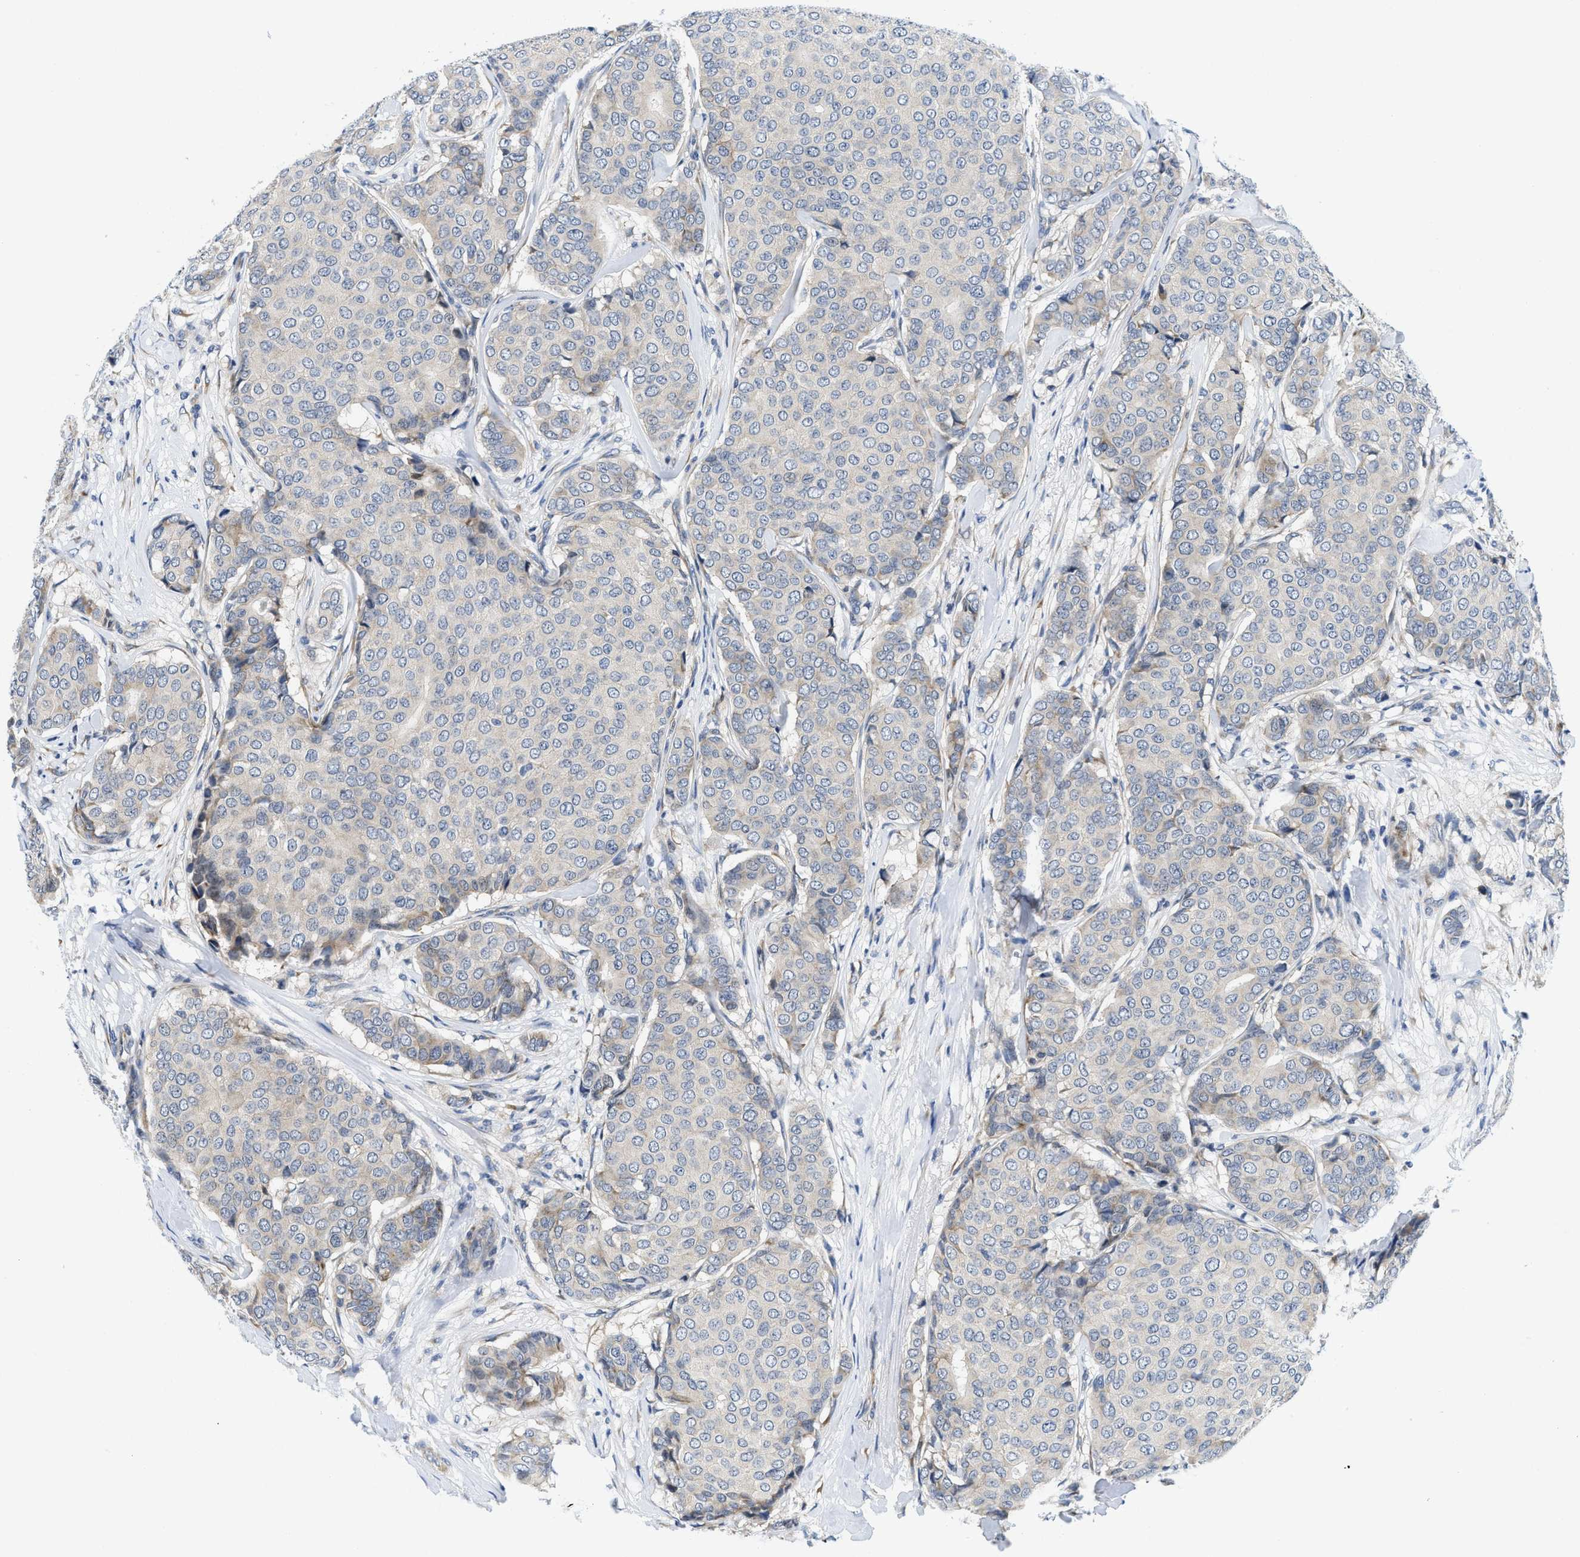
{"staining": {"intensity": "weak", "quantity": "<25%", "location": "cytoplasmic/membranous"}, "tissue": "breast cancer", "cell_type": "Tumor cells", "image_type": "cancer", "snomed": [{"axis": "morphology", "description": "Duct carcinoma"}, {"axis": "topography", "description": "Breast"}], "caption": "This is an immunohistochemistry photomicrograph of human breast cancer (infiltrating ductal carcinoma). There is no staining in tumor cells.", "gene": "IKBKE", "patient": {"sex": "female", "age": 75}}